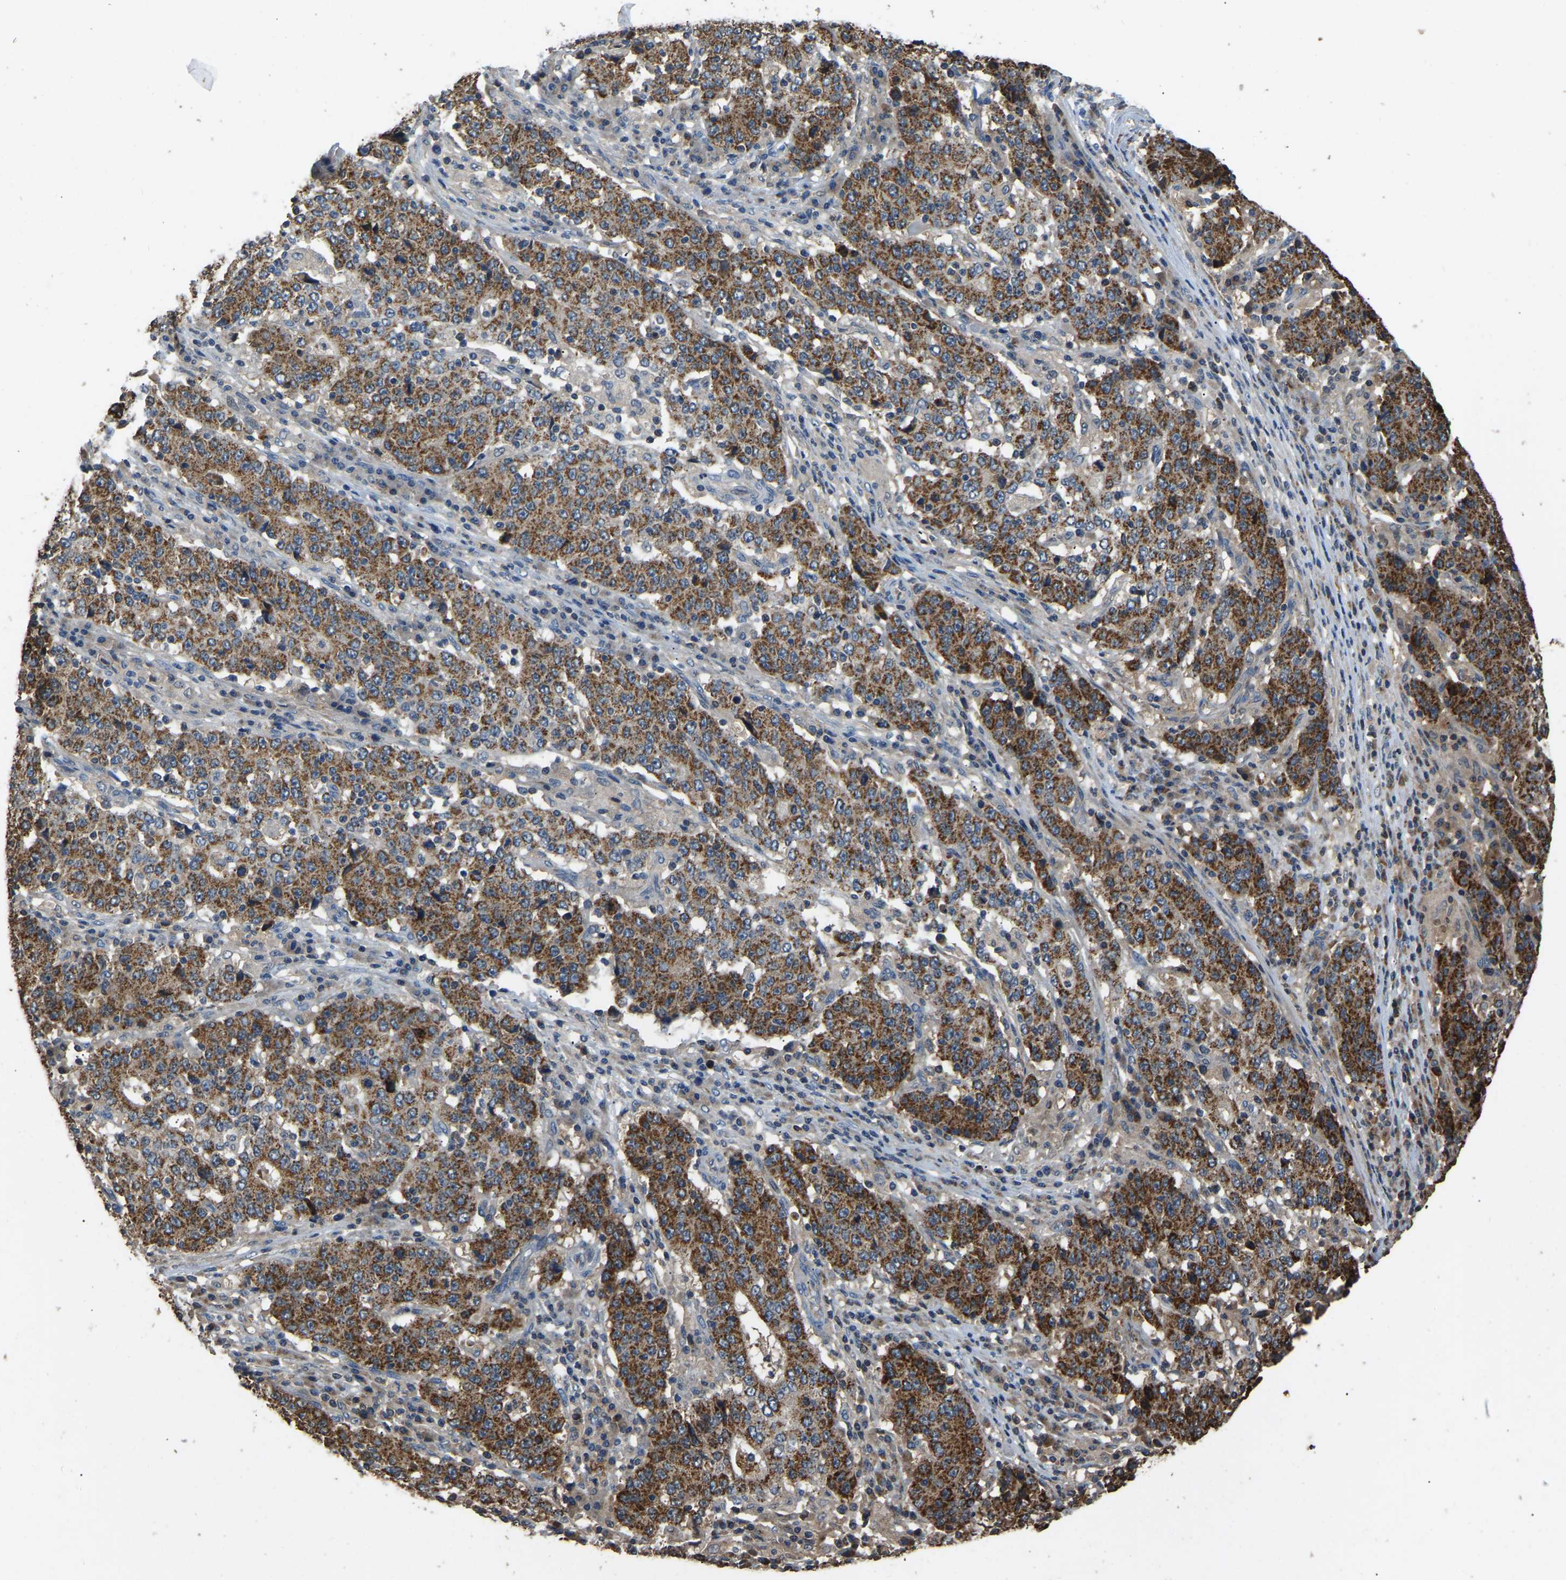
{"staining": {"intensity": "strong", "quantity": ">75%", "location": "cytoplasmic/membranous"}, "tissue": "stomach cancer", "cell_type": "Tumor cells", "image_type": "cancer", "snomed": [{"axis": "morphology", "description": "Adenocarcinoma, NOS"}, {"axis": "topography", "description": "Stomach"}], "caption": "Immunohistochemistry (IHC) of stomach cancer demonstrates high levels of strong cytoplasmic/membranous staining in about >75% of tumor cells. (DAB (3,3'-diaminobenzidine) IHC, brown staining for protein, blue staining for nuclei).", "gene": "TUFM", "patient": {"sex": "male", "age": 59}}